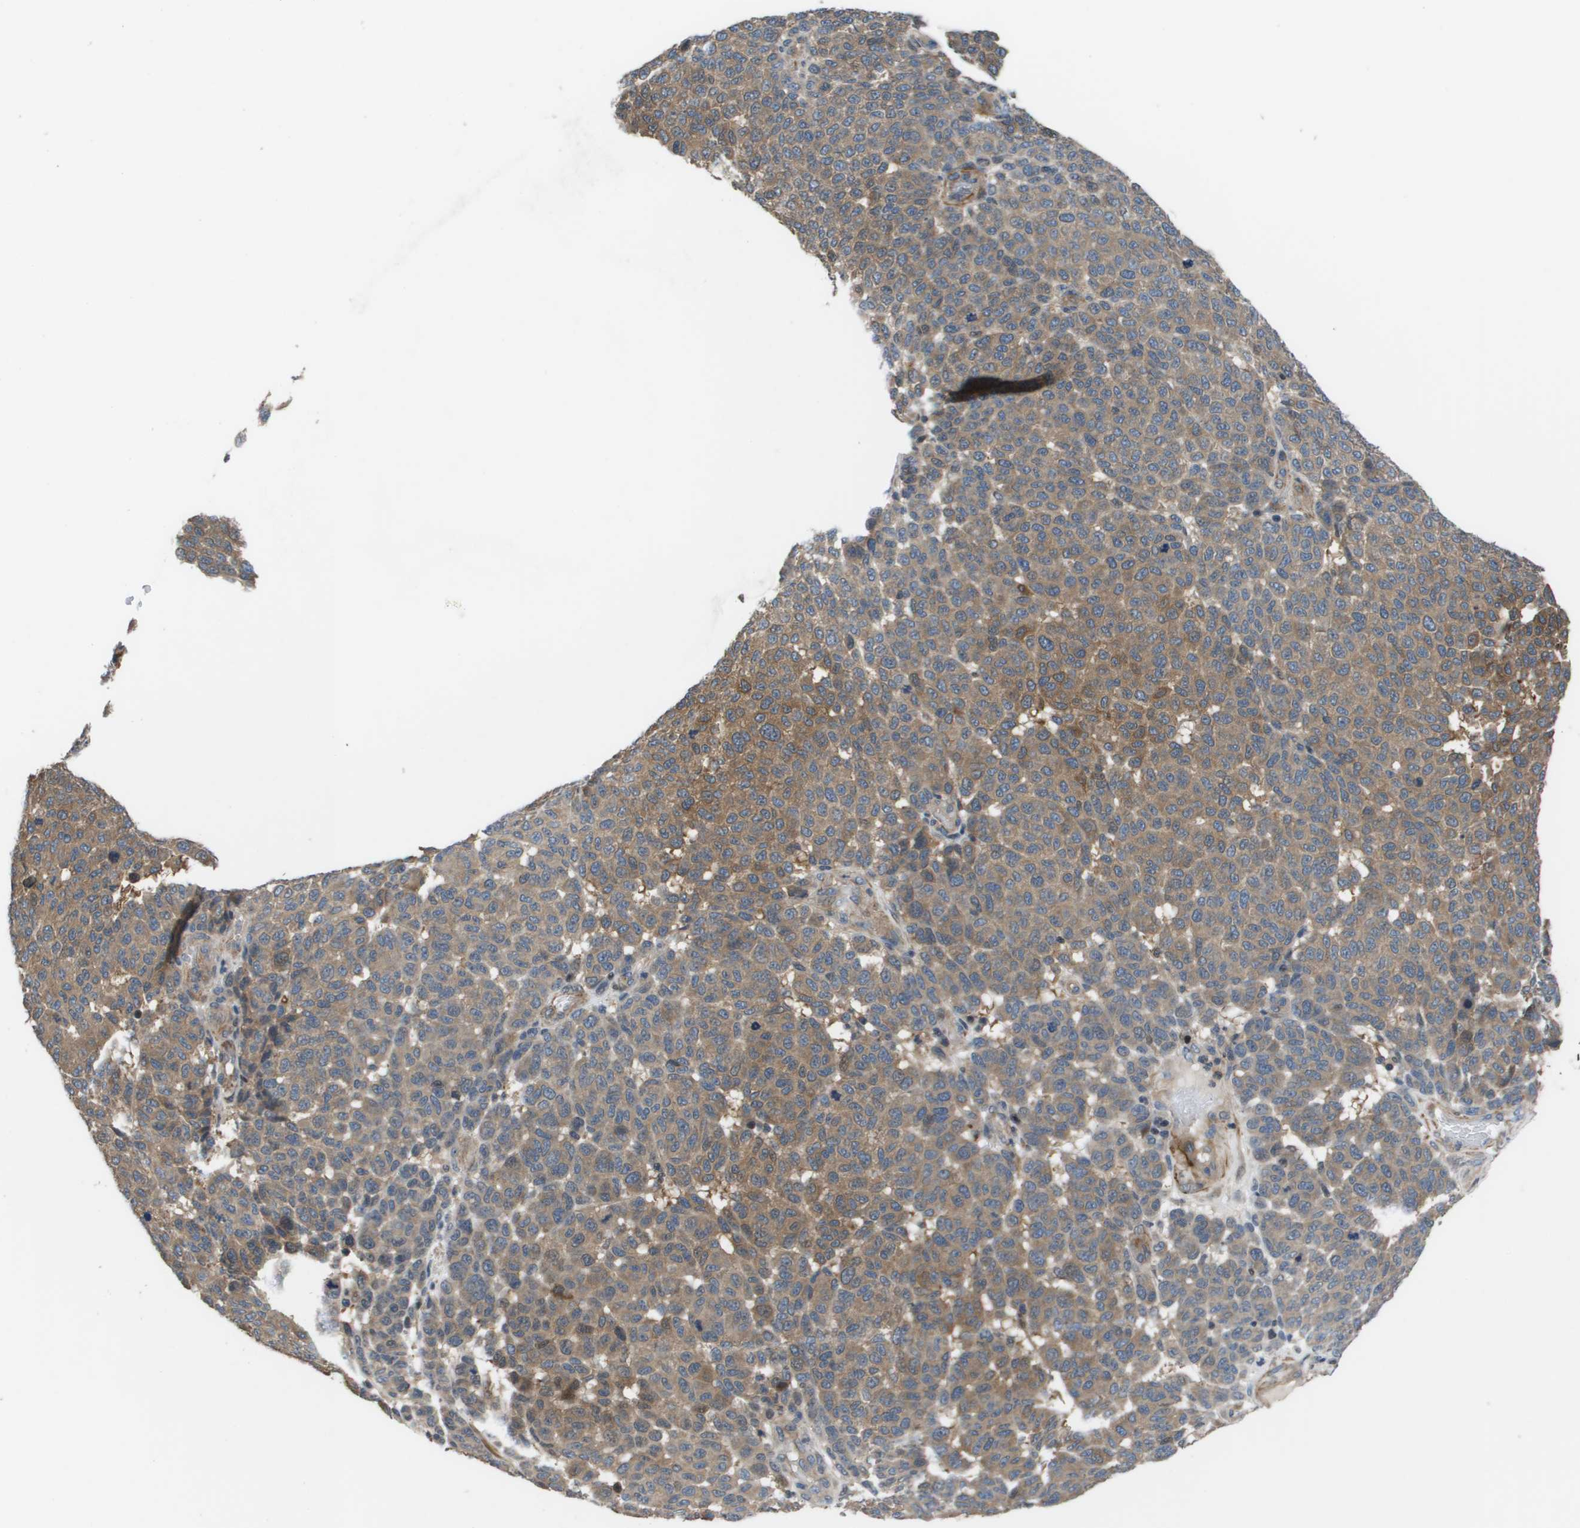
{"staining": {"intensity": "moderate", "quantity": ">75%", "location": "cytoplasmic/membranous"}, "tissue": "melanoma", "cell_type": "Tumor cells", "image_type": "cancer", "snomed": [{"axis": "morphology", "description": "Malignant melanoma, NOS"}, {"axis": "topography", "description": "Skin"}], "caption": "The photomicrograph exhibits immunohistochemical staining of melanoma. There is moderate cytoplasmic/membranous staining is identified in approximately >75% of tumor cells.", "gene": "ENPP5", "patient": {"sex": "male", "age": 59}}